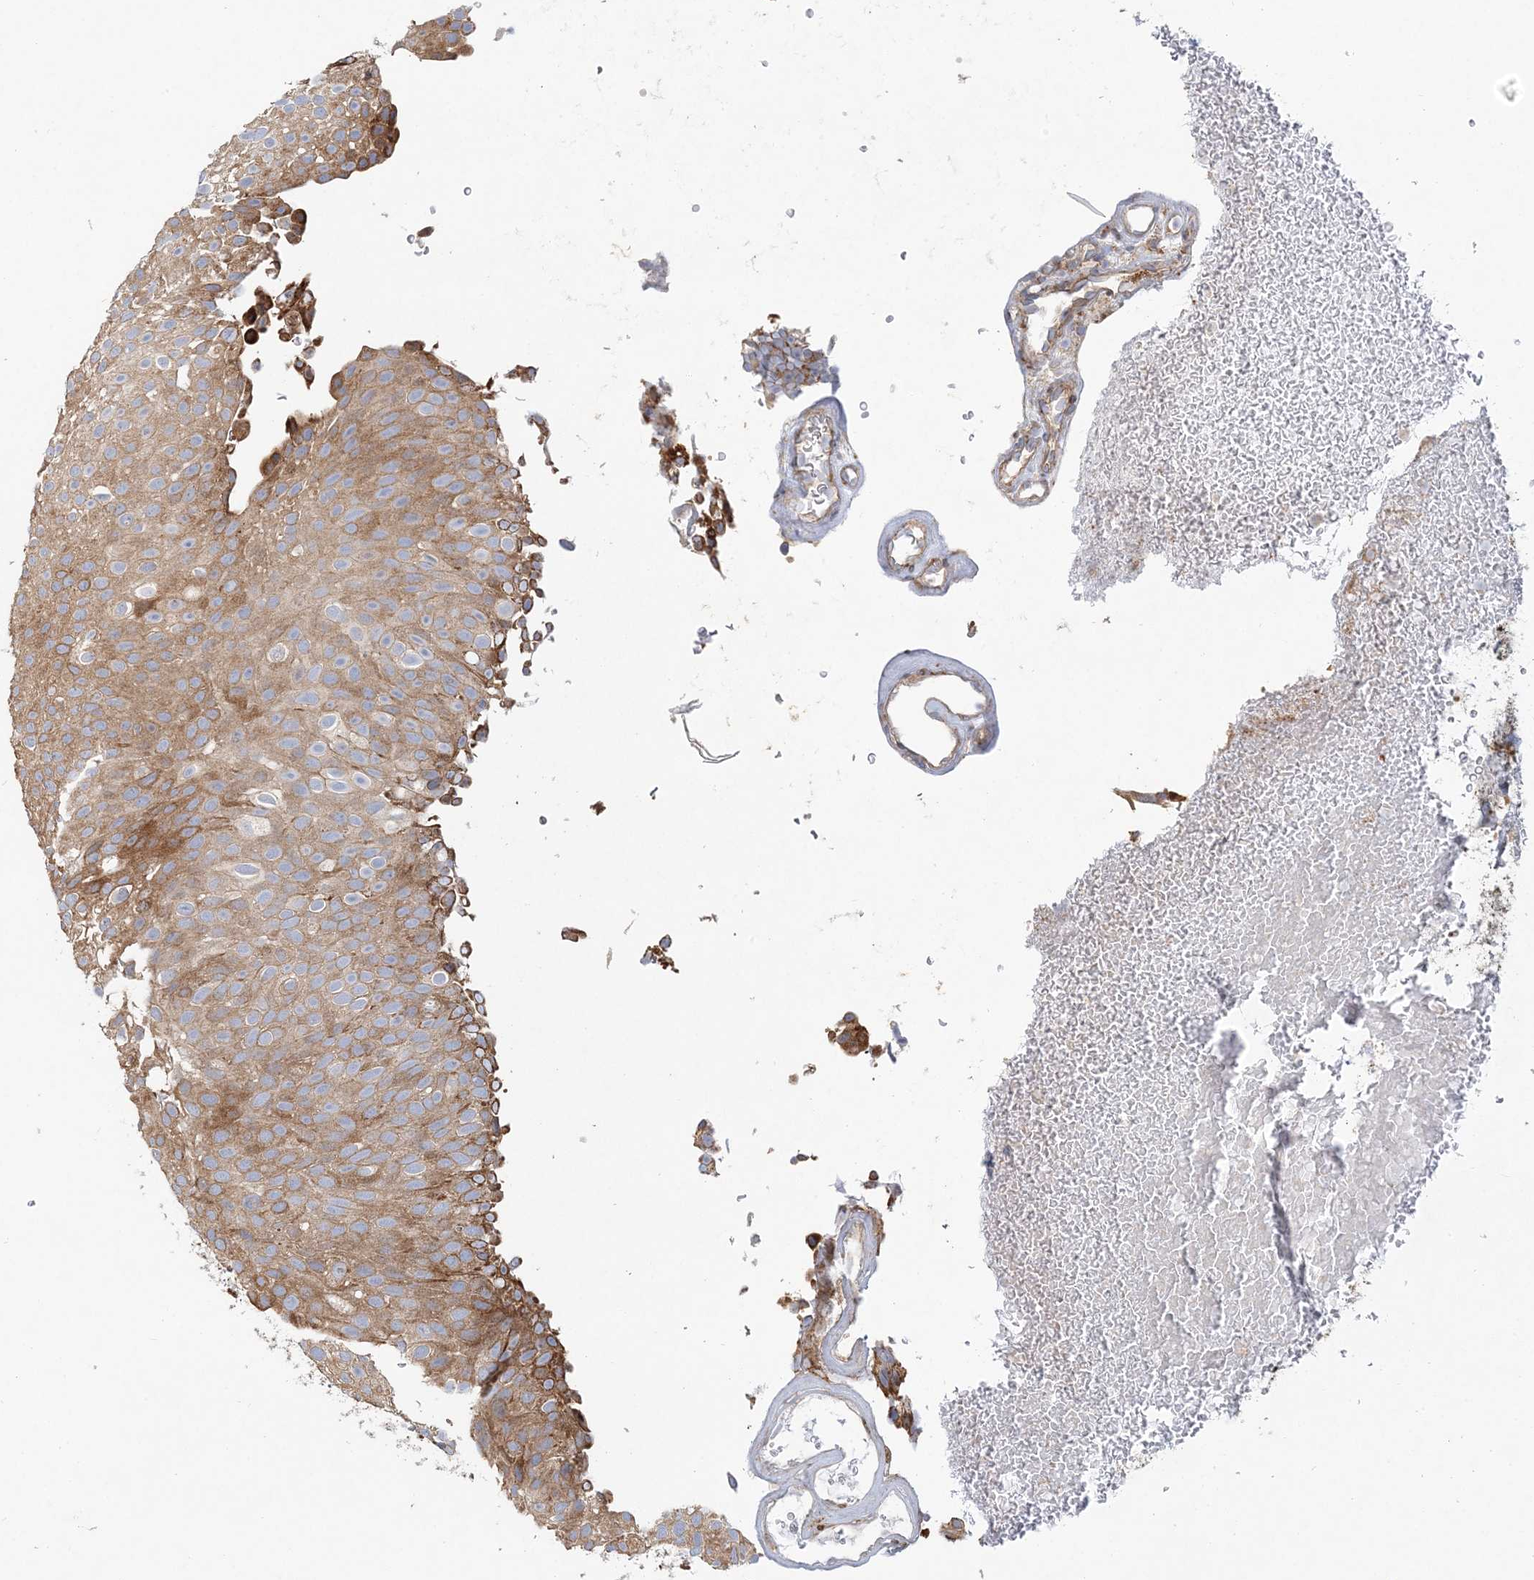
{"staining": {"intensity": "moderate", "quantity": ">75%", "location": "cytoplasmic/membranous"}, "tissue": "urothelial cancer", "cell_type": "Tumor cells", "image_type": "cancer", "snomed": [{"axis": "morphology", "description": "Urothelial carcinoma, Low grade"}, {"axis": "topography", "description": "Urinary bladder"}], "caption": "Urothelial cancer stained with immunohistochemistry (IHC) displays moderate cytoplasmic/membranous expression in about >75% of tumor cells.", "gene": "ZFYVE16", "patient": {"sex": "male", "age": 78}}